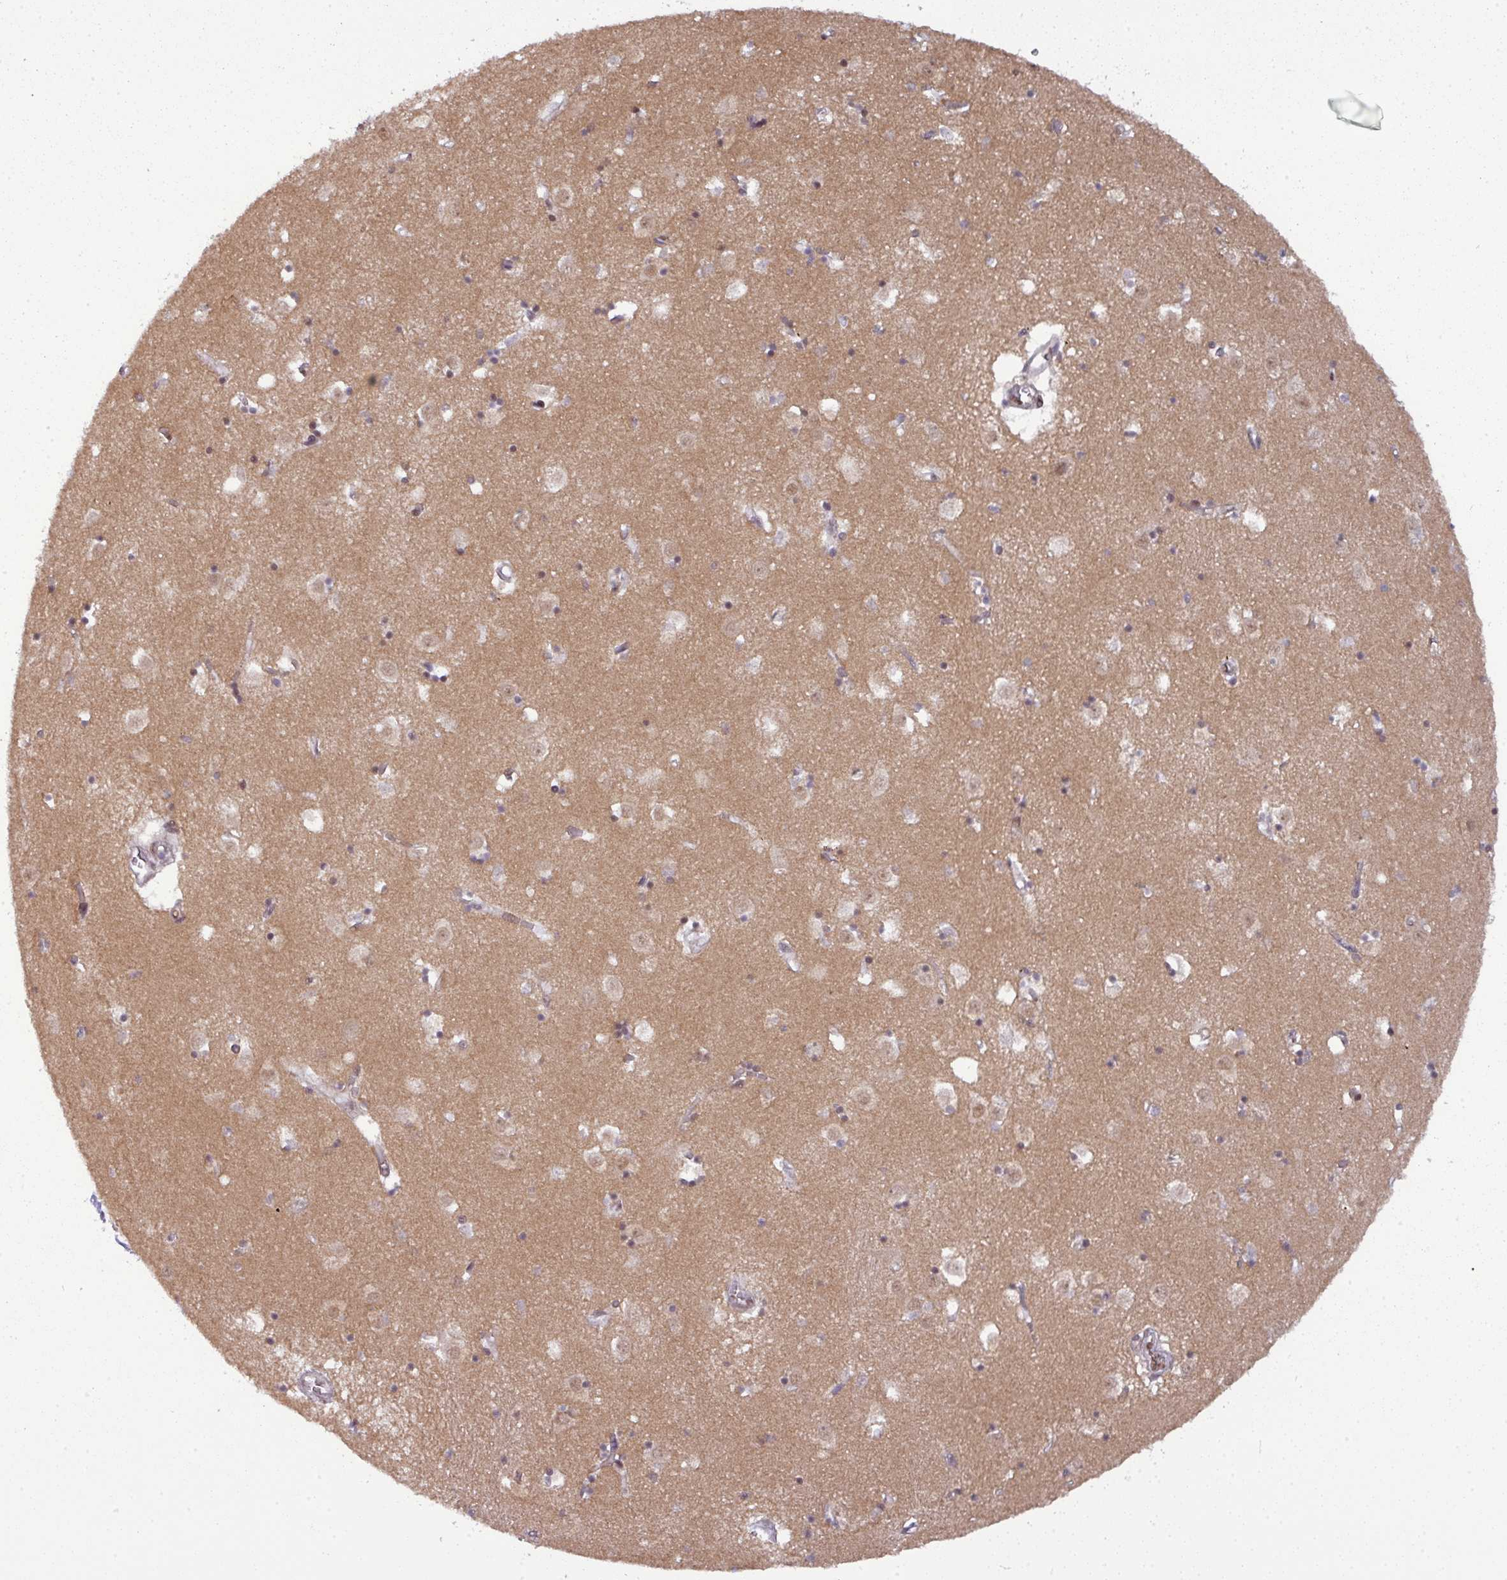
{"staining": {"intensity": "moderate", "quantity": ">75%", "location": "nuclear"}, "tissue": "caudate", "cell_type": "Glial cells", "image_type": "normal", "snomed": [{"axis": "morphology", "description": "Normal tissue, NOS"}, {"axis": "topography", "description": "Lateral ventricle wall"}], "caption": "Protein expression analysis of benign caudate shows moderate nuclear expression in about >75% of glial cells.", "gene": "CIC", "patient": {"sex": "male", "age": 70}}